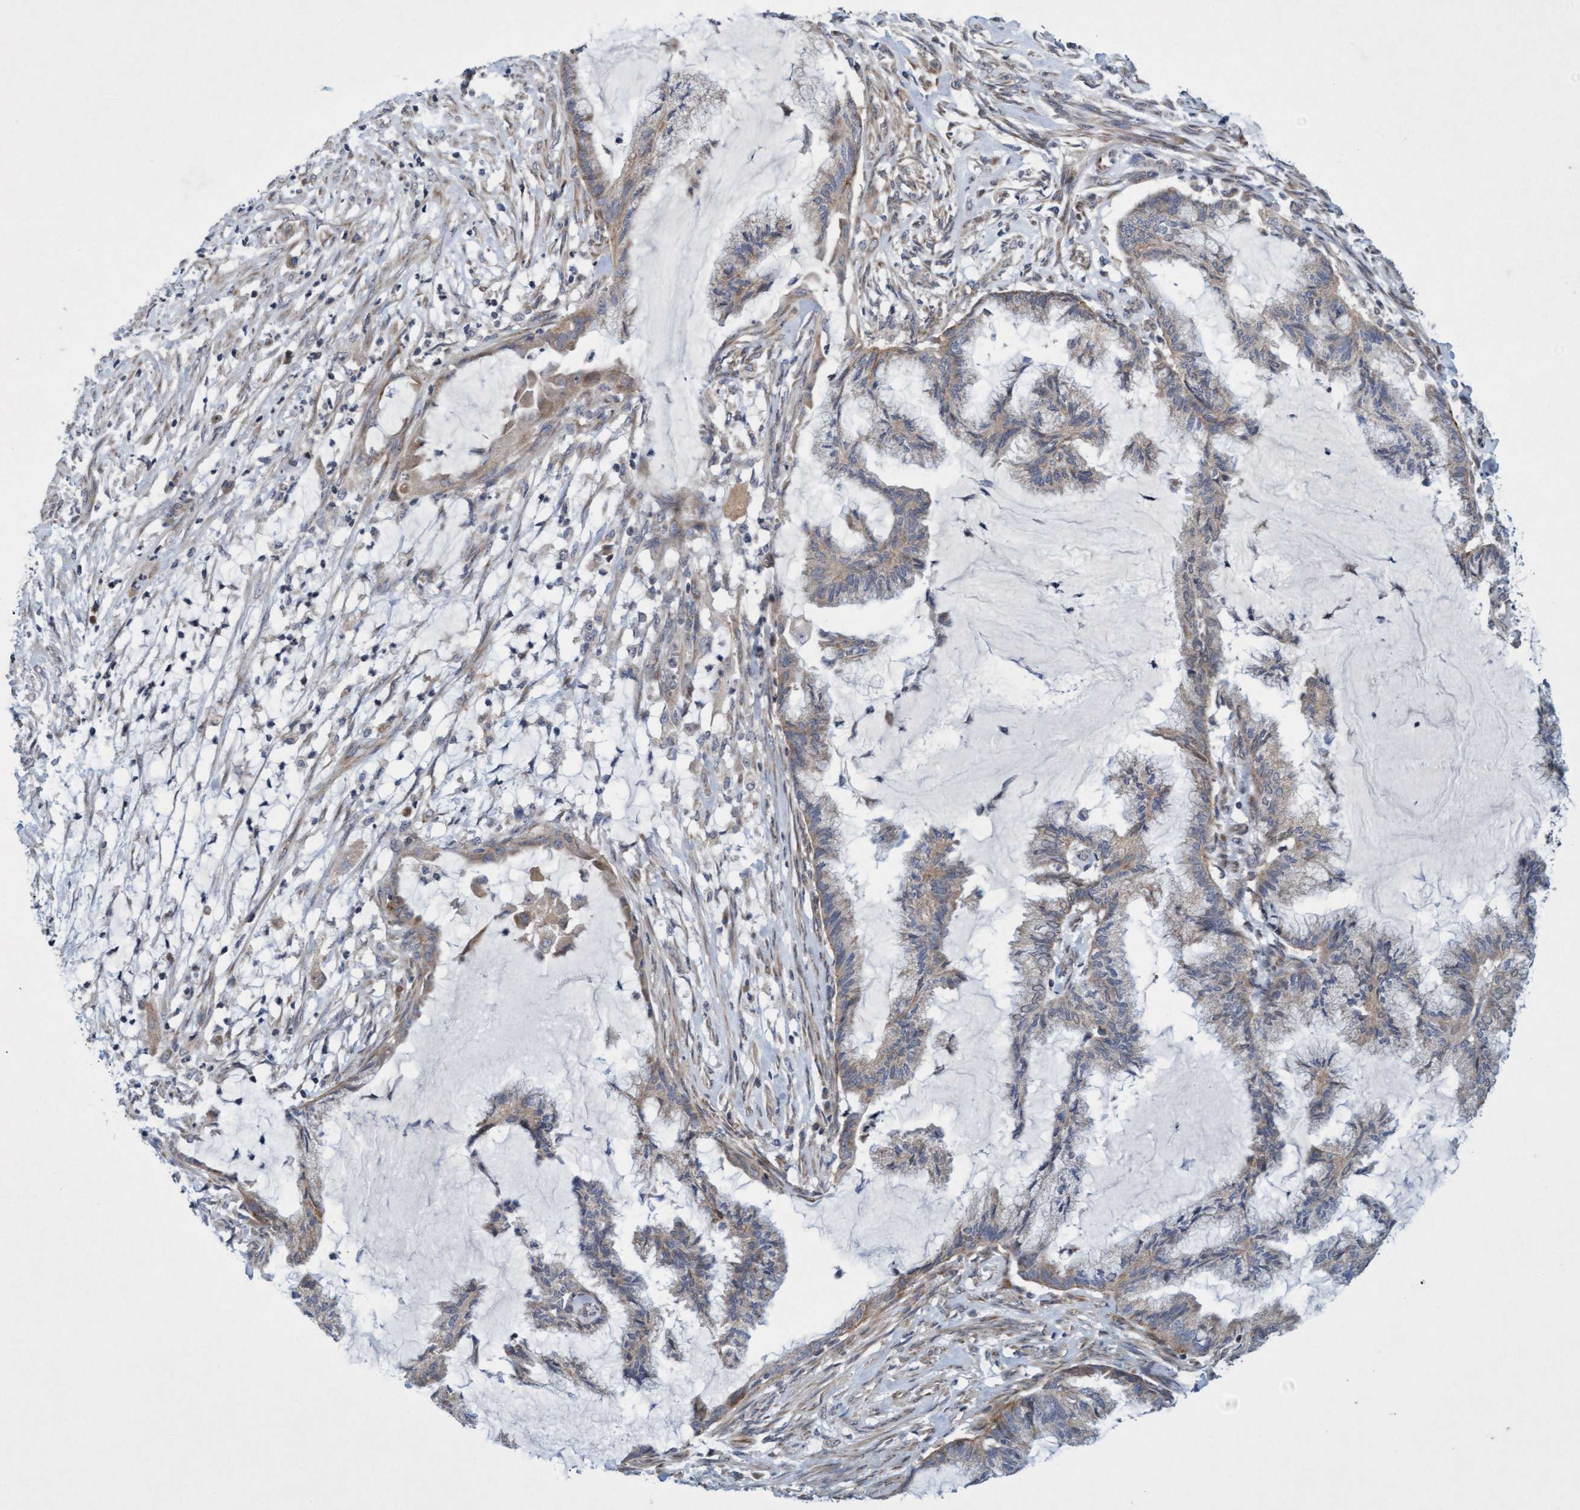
{"staining": {"intensity": "weak", "quantity": "25%-75%", "location": "cytoplasmic/membranous"}, "tissue": "endometrial cancer", "cell_type": "Tumor cells", "image_type": "cancer", "snomed": [{"axis": "morphology", "description": "Adenocarcinoma, NOS"}, {"axis": "topography", "description": "Endometrium"}], "caption": "Tumor cells demonstrate low levels of weak cytoplasmic/membranous expression in about 25%-75% of cells in endometrial adenocarcinoma.", "gene": "DDHD2", "patient": {"sex": "female", "age": 86}}